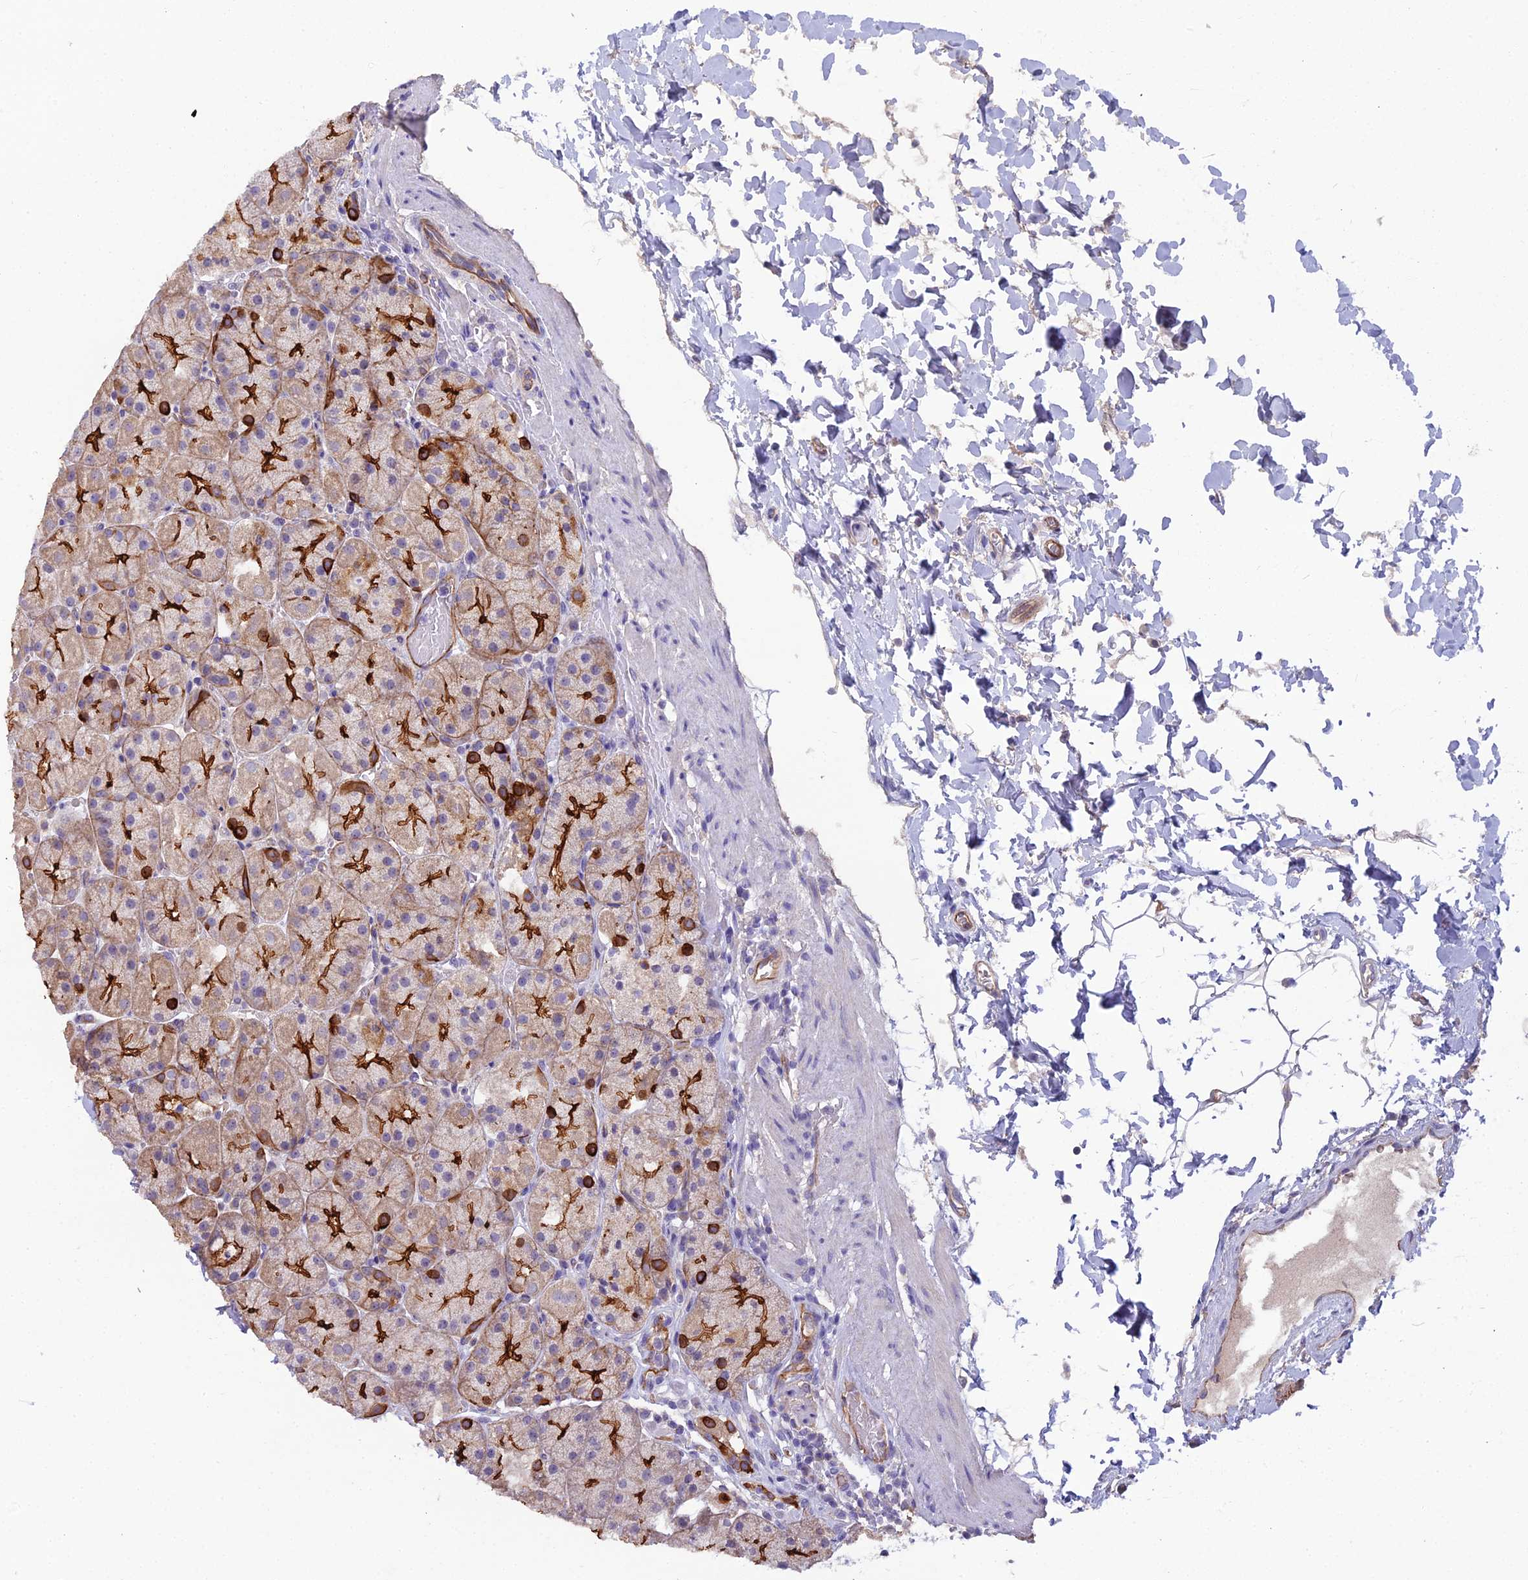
{"staining": {"intensity": "strong", "quantity": ">75%", "location": "cytoplasmic/membranous"}, "tissue": "stomach", "cell_type": "Glandular cells", "image_type": "normal", "snomed": [{"axis": "morphology", "description": "Normal tissue, NOS"}, {"axis": "topography", "description": "Stomach, upper"}, {"axis": "topography", "description": "Stomach, lower"}], "caption": "A high-resolution image shows immunohistochemistry staining of benign stomach, which shows strong cytoplasmic/membranous positivity in approximately >75% of glandular cells.", "gene": "CFAP47", "patient": {"sex": "male", "age": 67}}